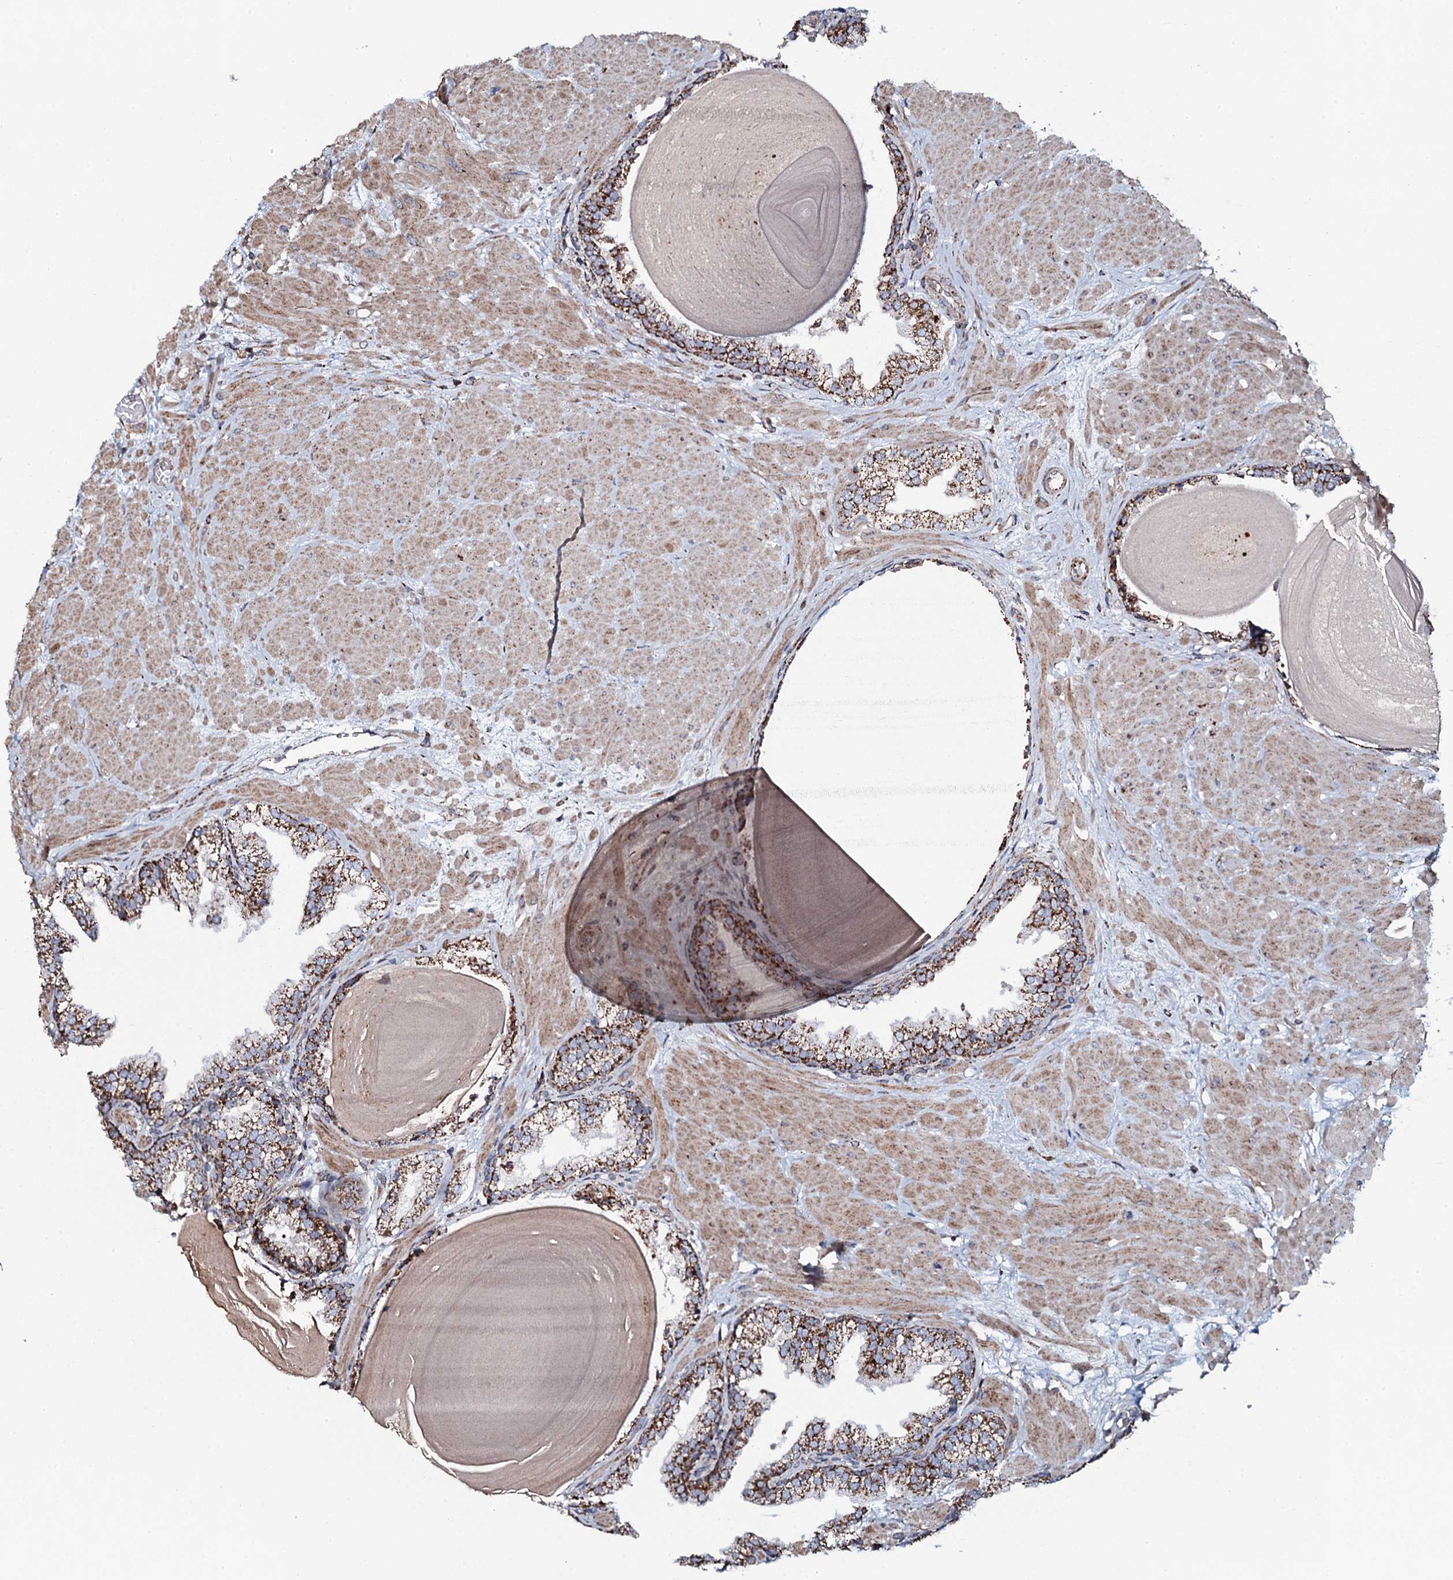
{"staining": {"intensity": "strong", "quantity": ">75%", "location": "cytoplasmic/membranous"}, "tissue": "prostate", "cell_type": "Glandular cells", "image_type": "normal", "snomed": [{"axis": "morphology", "description": "Normal tissue, NOS"}, {"axis": "topography", "description": "Prostate"}], "caption": "Prostate stained for a protein shows strong cytoplasmic/membranous positivity in glandular cells. (DAB (3,3'-diaminobenzidine) IHC with brightfield microscopy, high magnification).", "gene": "EVC2", "patient": {"sex": "male", "age": 48}}